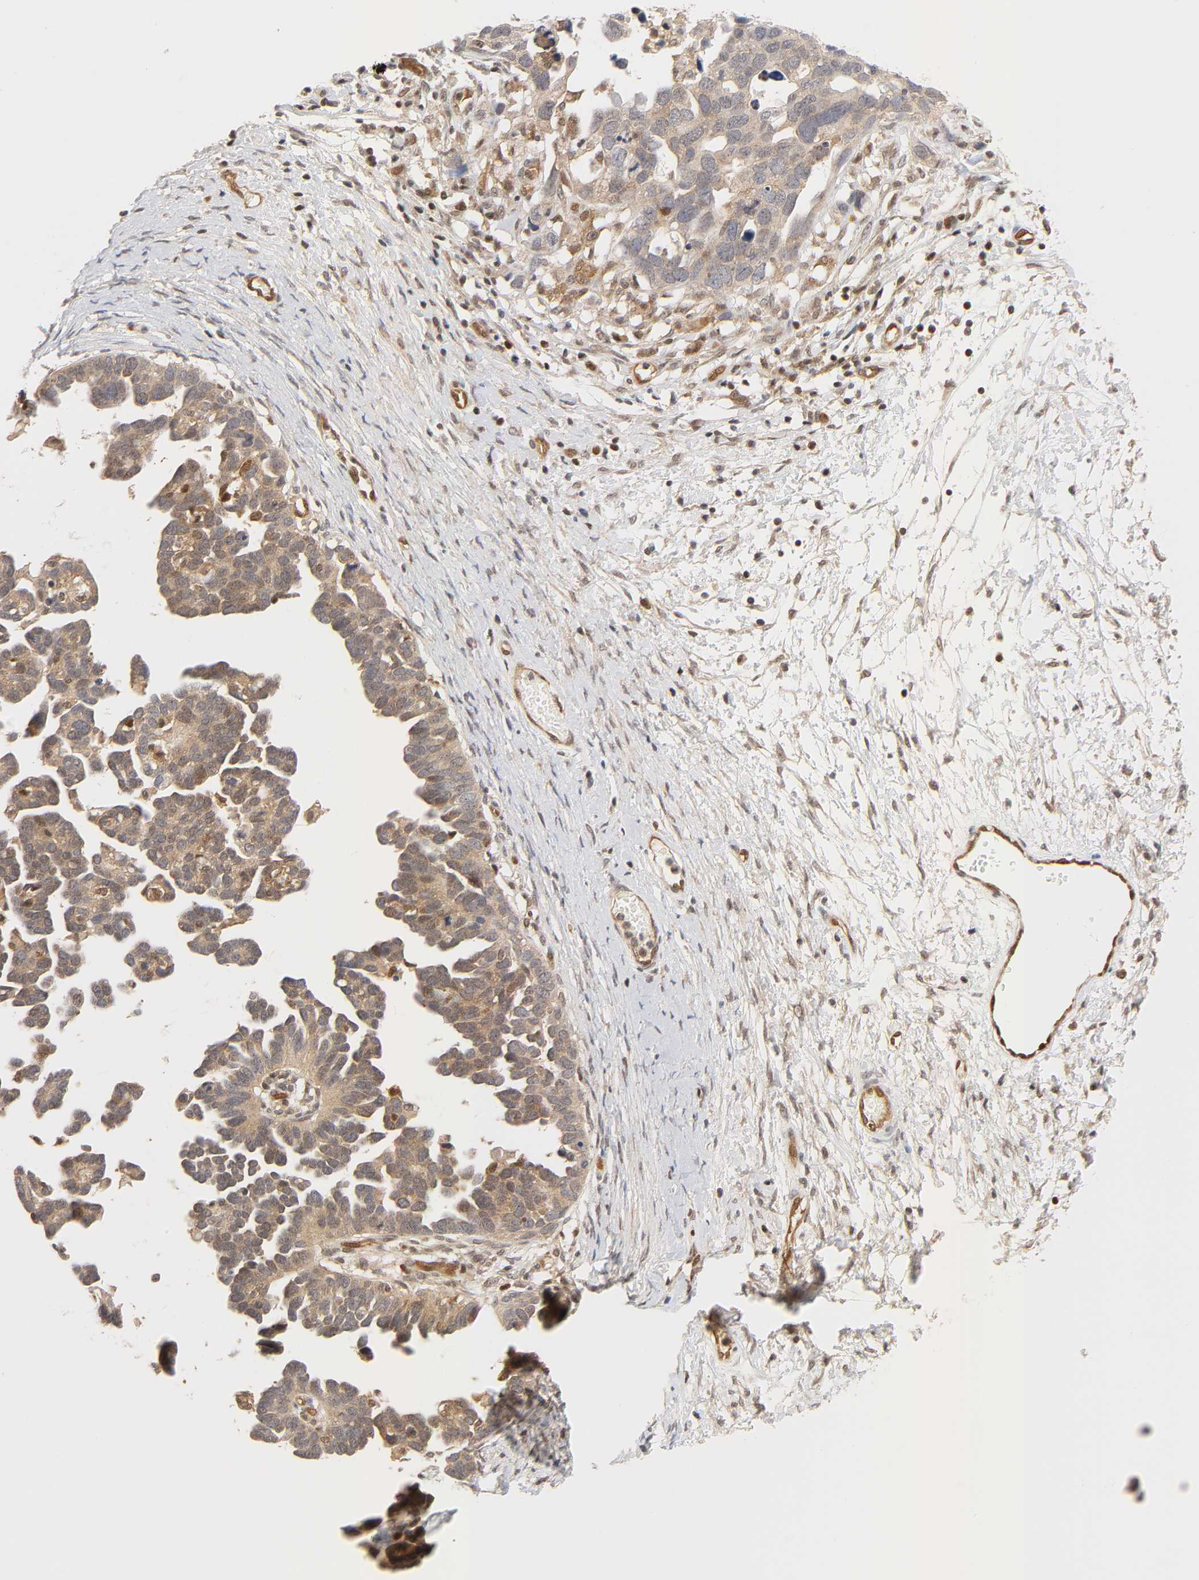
{"staining": {"intensity": "weak", "quantity": ">75%", "location": "cytoplasmic/membranous,nuclear"}, "tissue": "ovarian cancer", "cell_type": "Tumor cells", "image_type": "cancer", "snomed": [{"axis": "morphology", "description": "Cystadenocarcinoma, serous, NOS"}, {"axis": "topography", "description": "Ovary"}], "caption": "This is a photomicrograph of immunohistochemistry staining of serous cystadenocarcinoma (ovarian), which shows weak staining in the cytoplasmic/membranous and nuclear of tumor cells.", "gene": "CDC37", "patient": {"sex": "female", "age": 54}}